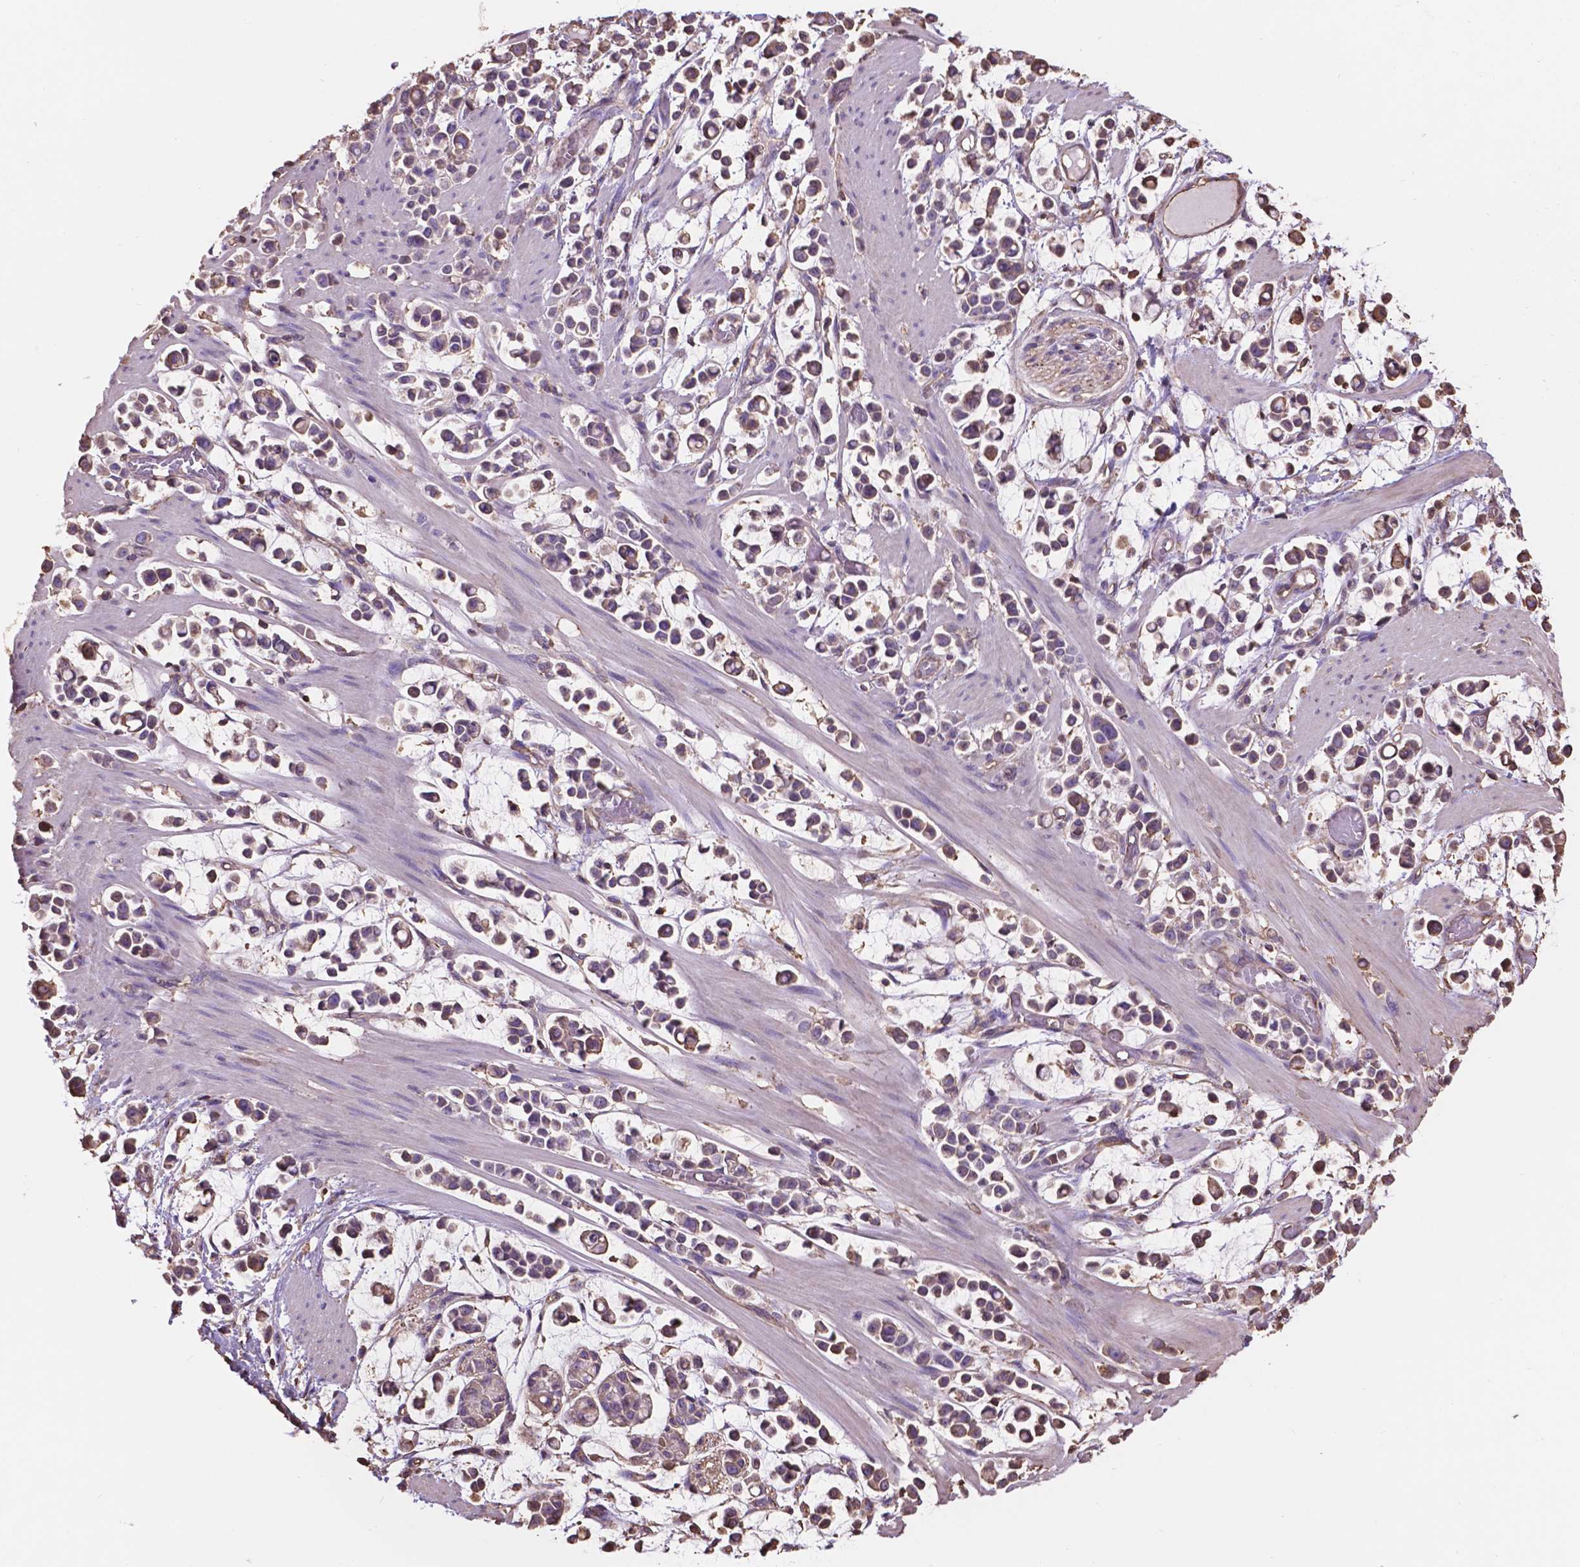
{"staining": {"intensity": "negative", "quantity": "none", "location": "none"}, "tissue": "stomach cancer", "cell_type": "Tumor cells", "image_type": "cancer", "snomed": [{"axis": "morphology", "description": "Adenocarcinoma, NOS"}, {"axis": "topography", "description": "Stomach"}], "caption": "Tumor cells are negative for brown protein staining in stomach cancer (adenocarcinoma).", "gene": "NIPA2", "patient": {"sex": "male", "age": 82}}